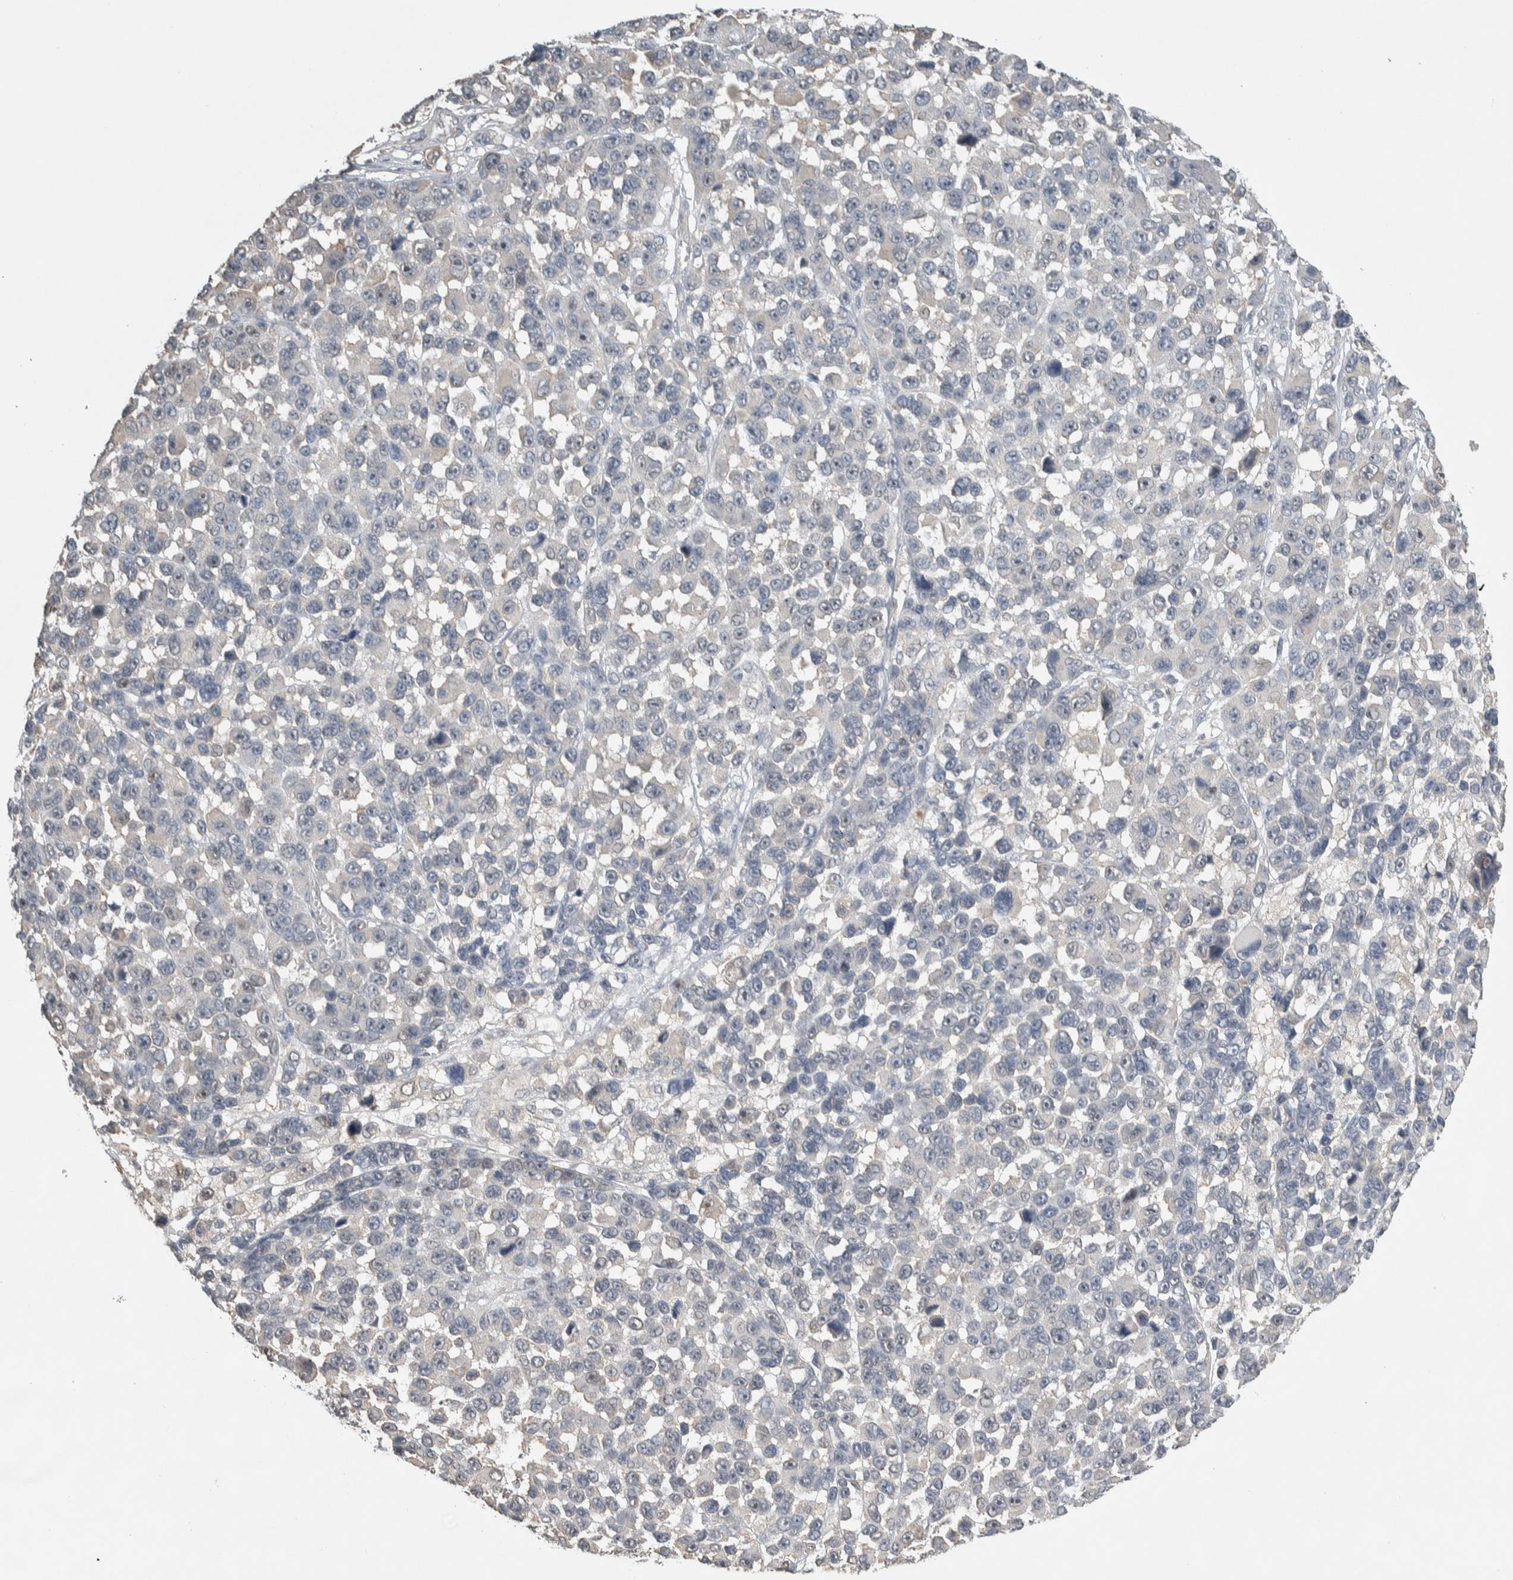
{"staining": {"intensity": "negative", "quantity": "none", "location": "none"}, "tissue": "melanoma", "cell_type": "Tumor cells", "image_type": "cancer", "snomed": [{"axis": "morphology", "description": "Malignant melanoma, NOS"}, {"axis": "topography", "description": "Skin"}], "caption": "There is no significant expression in tumor cells of melanoma.", "gene": "EIF3H", "patient": {"sex": "male", "age": 53}}